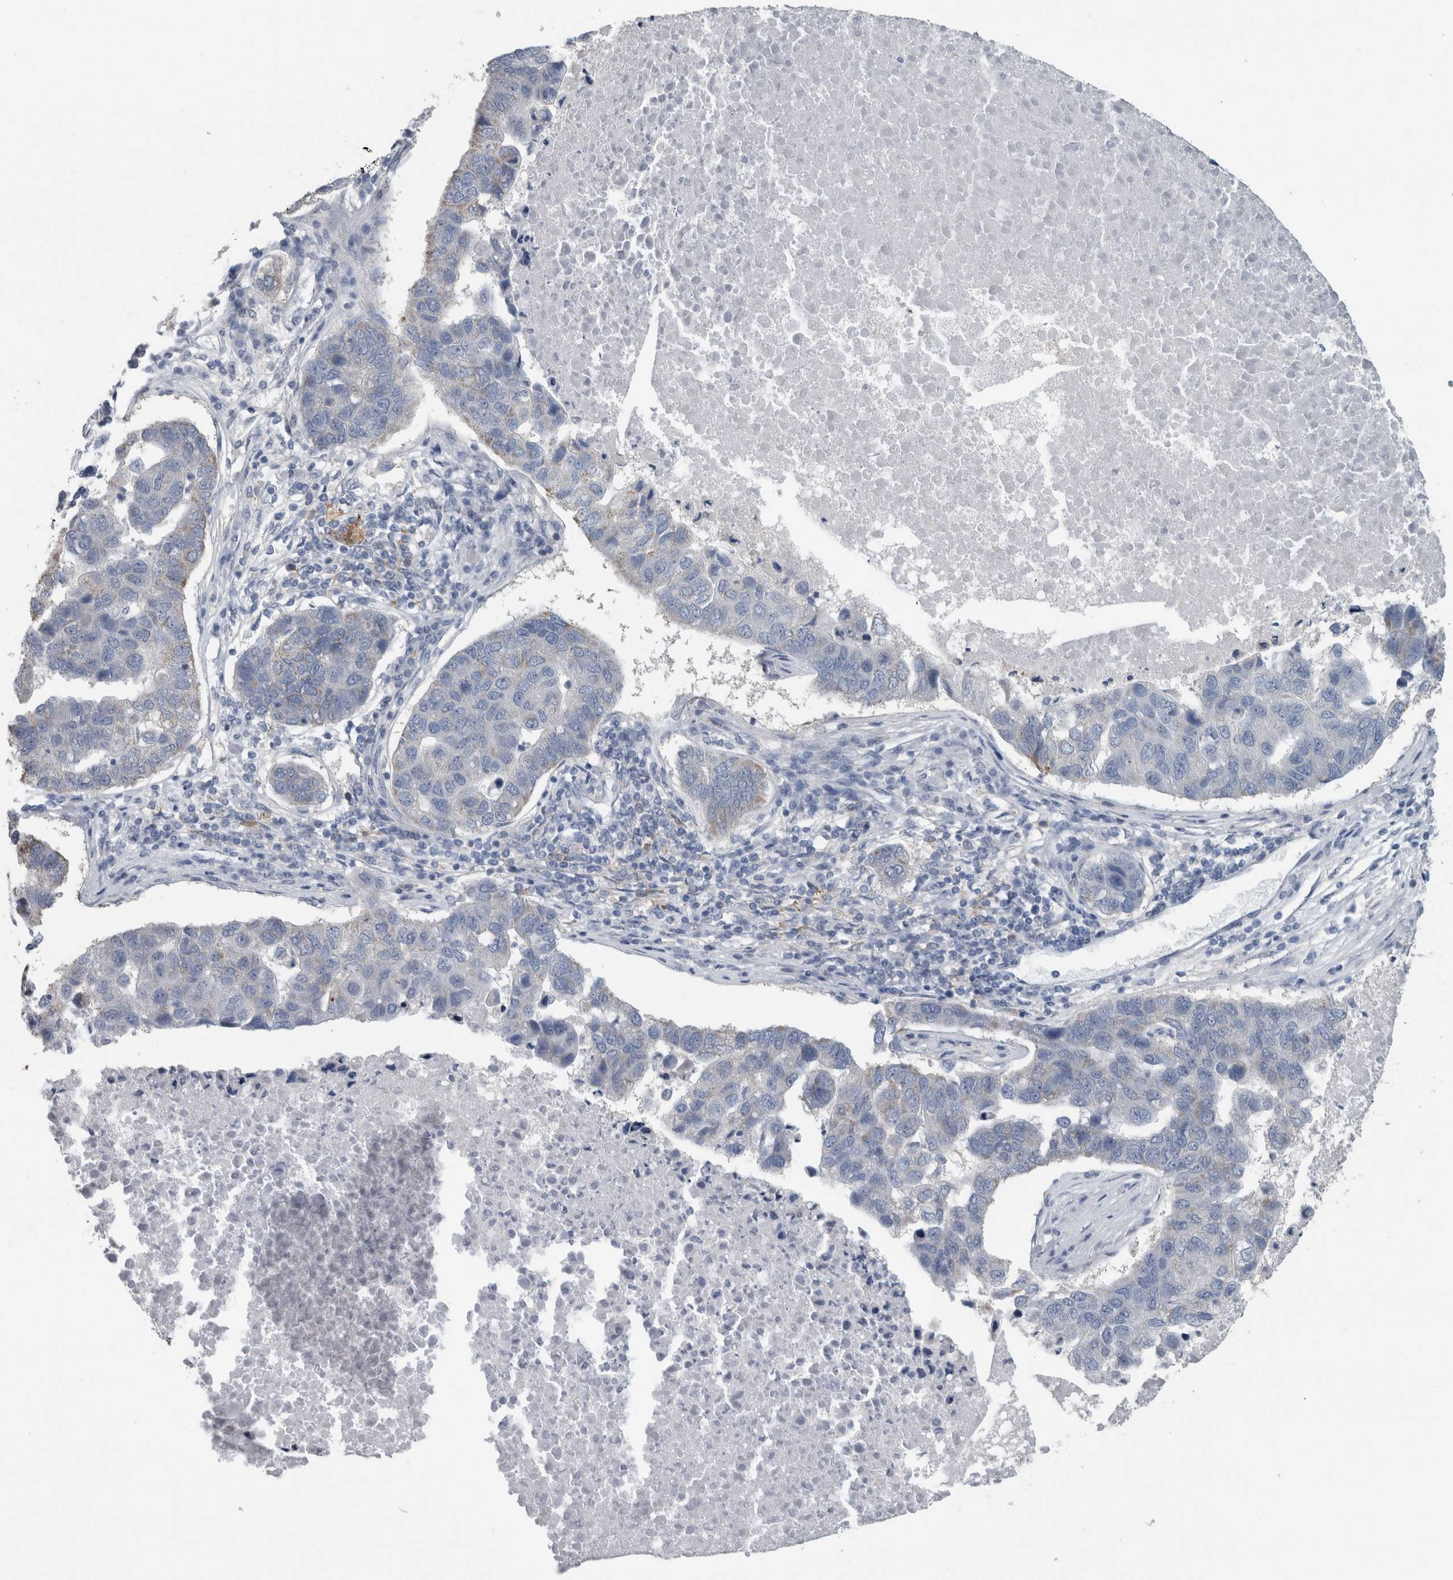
{"staining": {"intensity": "negative", "quantity": "none", "location": "none"}, "tissue": "pancreatic cancer", "cell_type": "Tumor cells", "image_type": "cancer", "snomed": [{"axis": "morphology", "description": "Adenocarcinoma, NOS"}, {"axis": "topography", "description": "Pancreas"}], "caption": "This is an immunohistochemistry (IHC) photomicrograph of pancreatic cancer. There is no expression in tumor cells.", "gene": "ACSF2", "patient": {"sex": "female", "age": 61}}